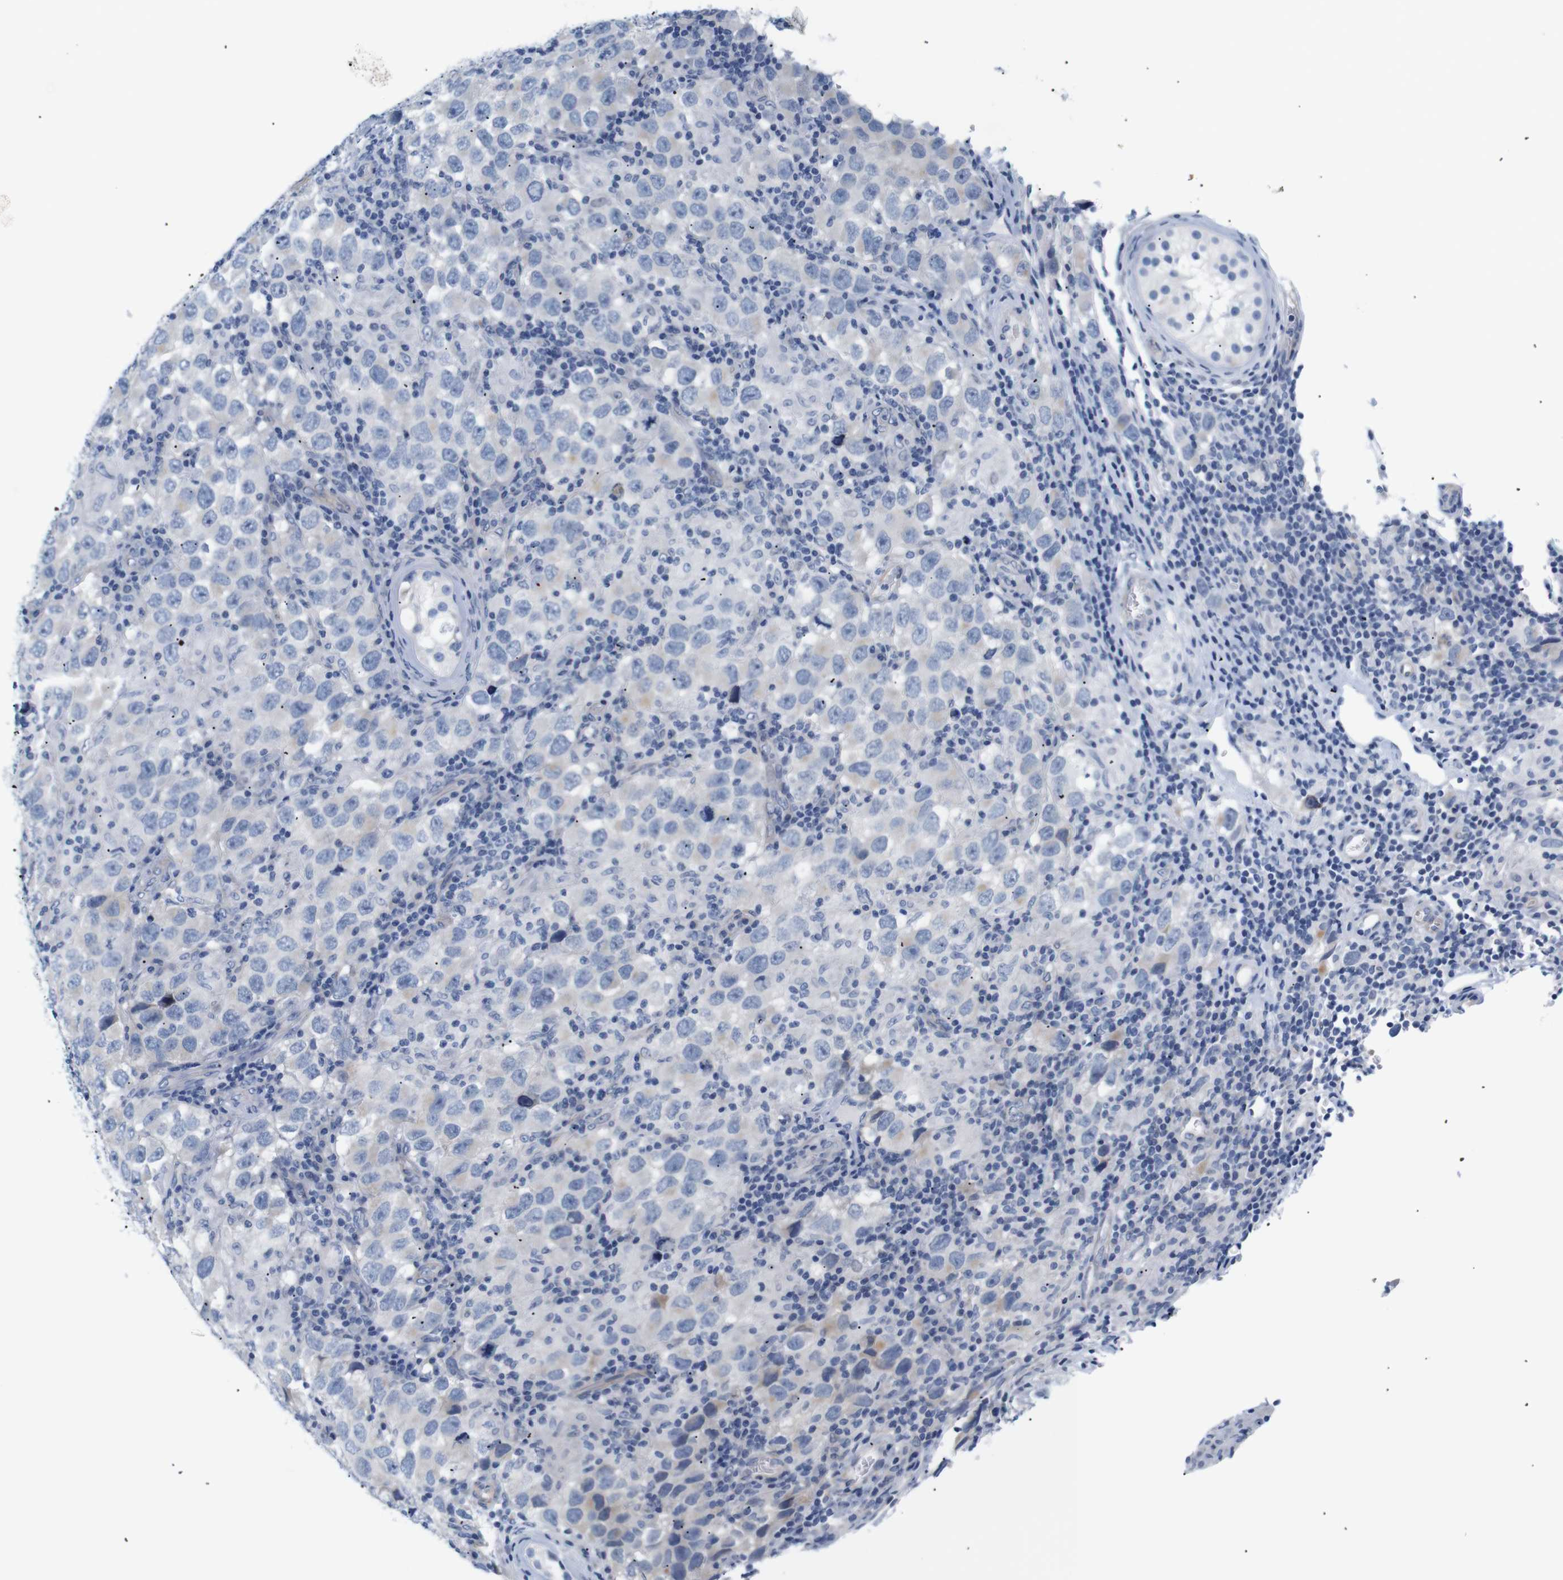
{"staining": {"intensity": "negative", "quantity": "none", "location": "none"}, "tissue": "testis cancer", "cell_type": "Tumor cells", "image_type": "cancer", "snomed": [{"axis": "morphology", "description": "Carcinoma, Embryonal, NOS"}, {"axis": "topography", "description": "Testis"}], "caption": "Testis cancer (embryonal carcinoma) stained for a protein using immunohistochemistry reveals no expression tumor cells.", "gene": "STMN3", "patient": {"sex": "male", "age": 21}}